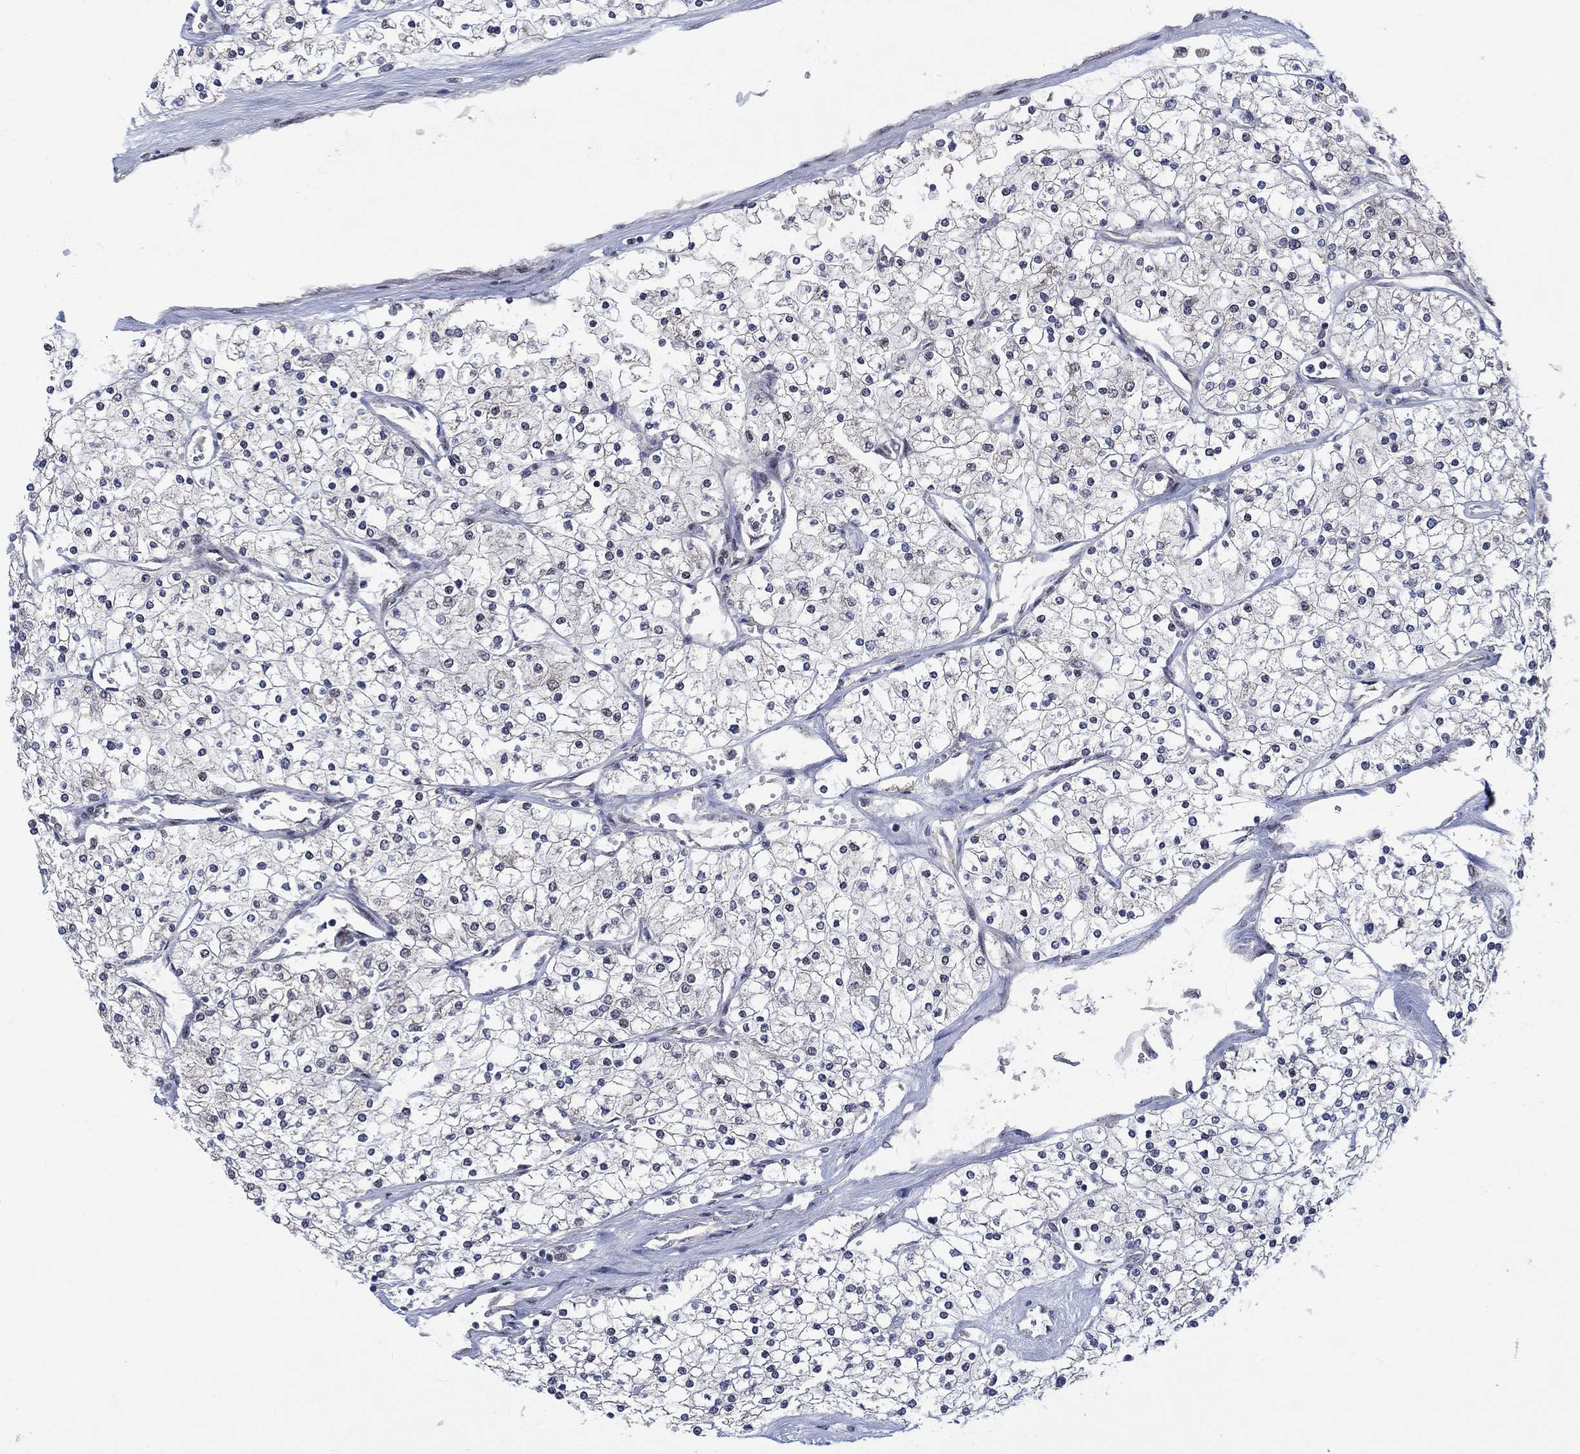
{"staining": {"intensity": "negative", "quantity": "none", "location": "none"}, "tissue": "renal cancer", "cell_type": "Tumor cells", "image_type": "cancer", "snomed": [{"axis": "morphology", "description": "Adenocarcinoma, NOS"}, {"axis": "topography", "description": "Kidney"}], "caption": "High magnification brightfield microscopy of renal adenocarcinoma stained with DAB (3,3'-diaminobenzidine) (brown) and counterstained with hematoxylin (blue): tumor cells show no significant expression.", "gene": "HTN1", "patient": {"sex": "male", "age": 80}}